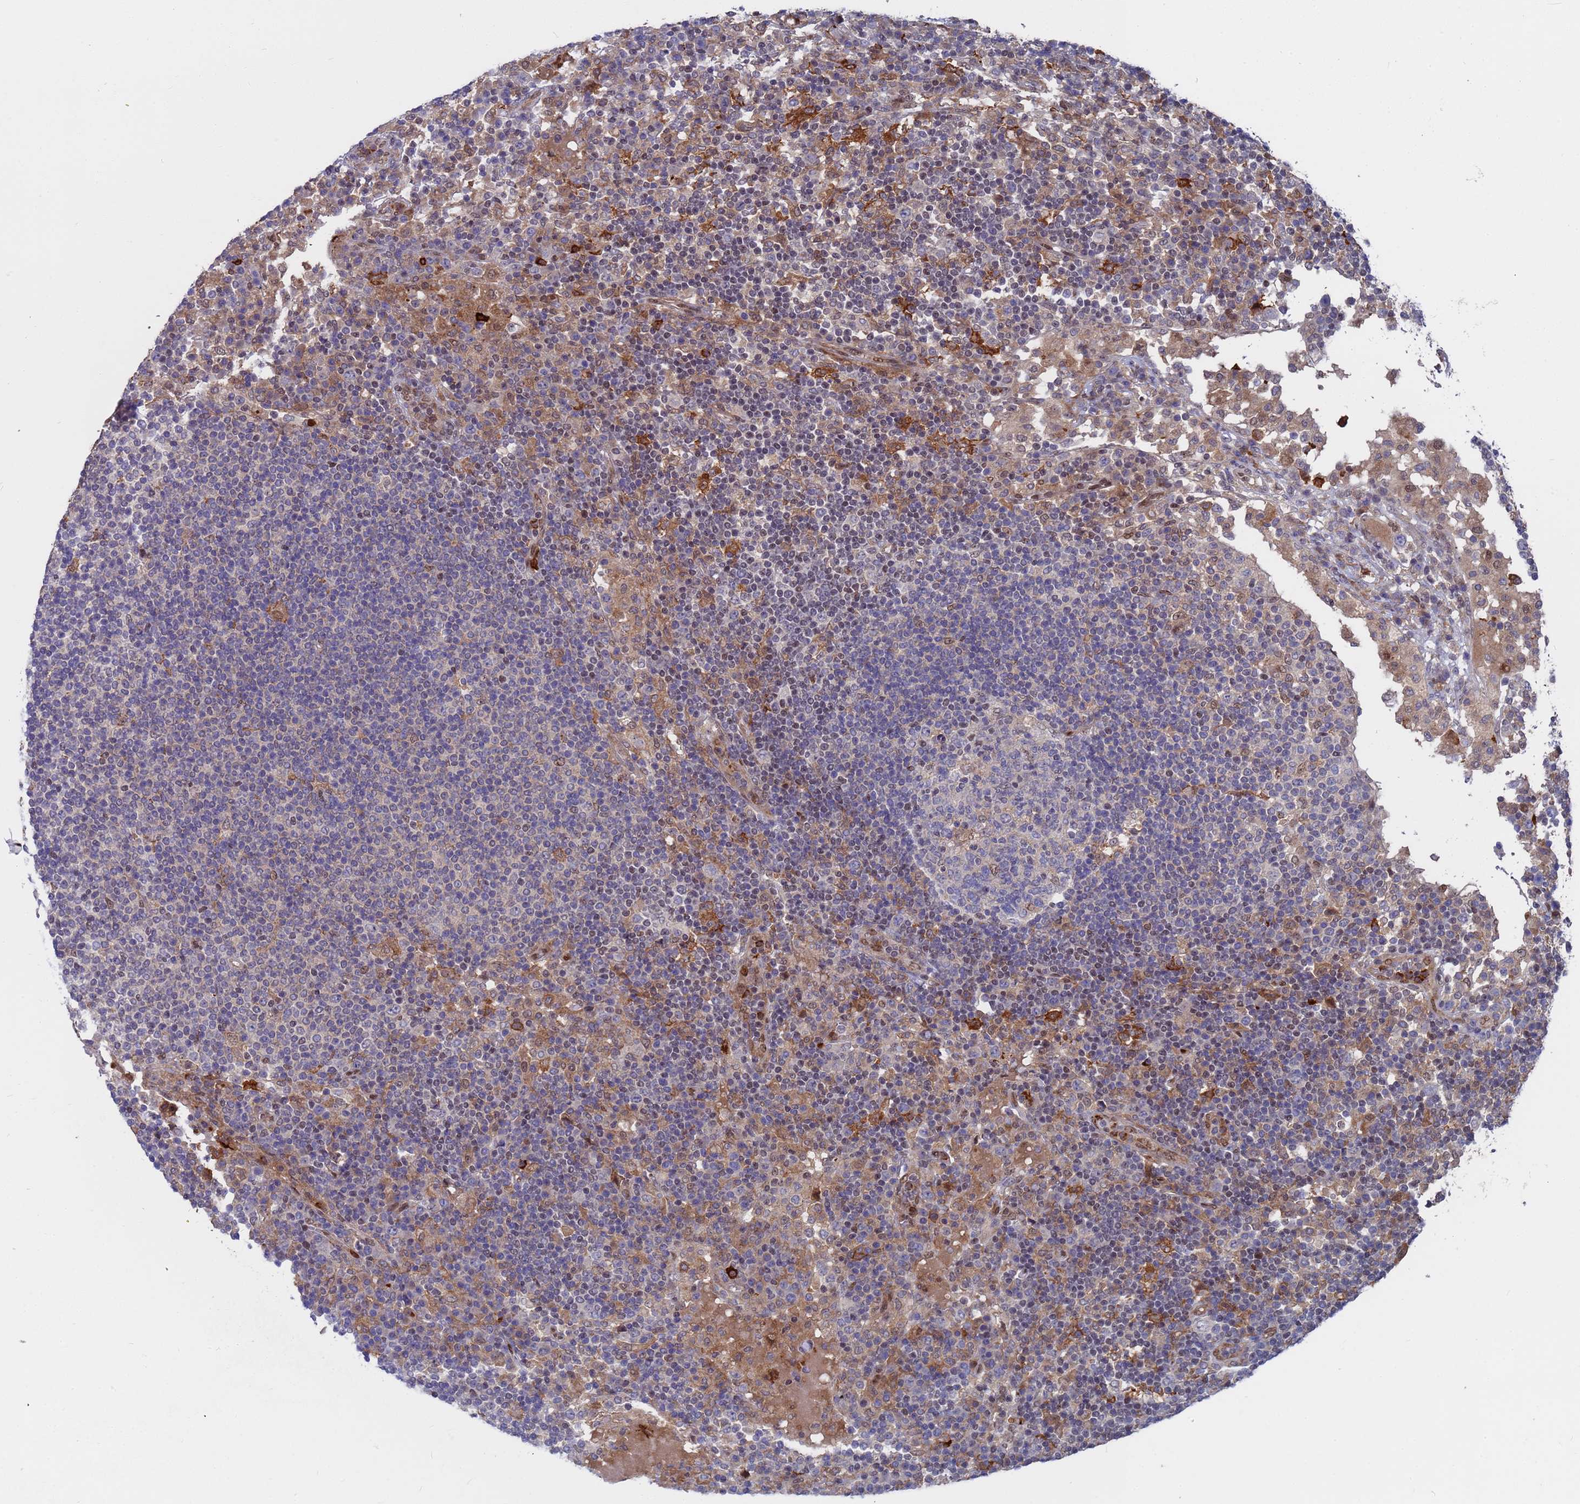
{"staining": {"intensity": "negative", "quantity": "none", "location": "none"}, "tissue": "lymph node", "cell_type": "Germinal center cells", "image_type": "normal", "snomed": [{"axis": "morphology", "description": "Normal tissue, NOS"}, {"axis": "topography", "description": "Lymph node"}], "caption": "Protein analysis of unremarkable lymph node reveals no significant staining in germinal center cells.", "gene": "TMBIM6", "patient": {"sex": "female", "age": 53}}